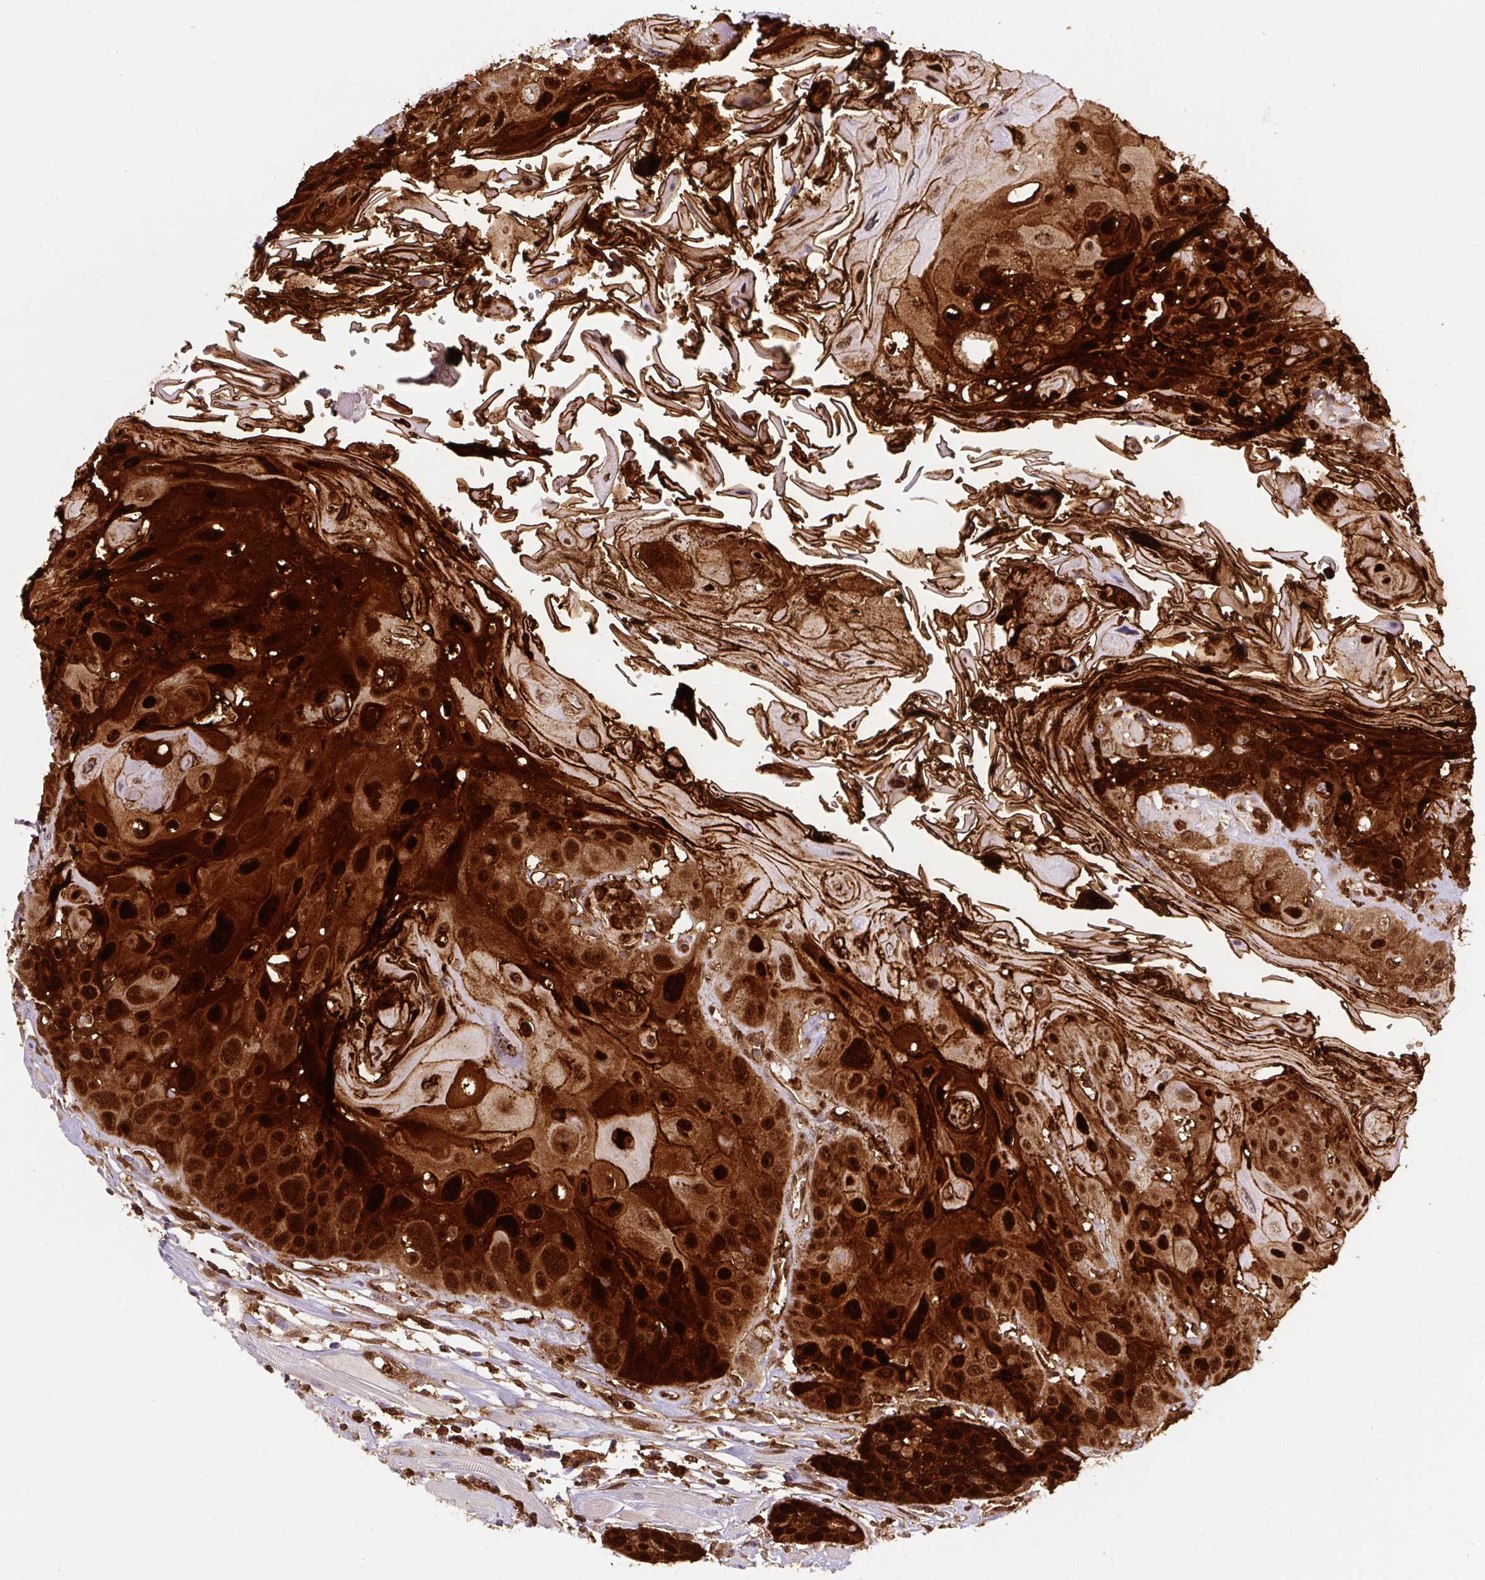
{"staining": {"intensity": "strong", "quantity": ">75%", "location": "cytoplasmic/membranous,nuclear"}, "tissue": "head and neck cancer", "cell_type": "Tumor cells", "image_type": "cancer", "snomed": [{"axis": "morphology", "description": "Squamous cell carcinoma, NOS"}, {"axis": "topography", "description": "Head-Neck"}], "caption": "Protein staining of head and neck squamous cell carcinoma tissue demonstrates strong cytoplasmic/membranous and nuclear positivity in about >75% of tumor cells.", "gene": "ANXA1", "patient": {"sex": "female", "age": 59}}